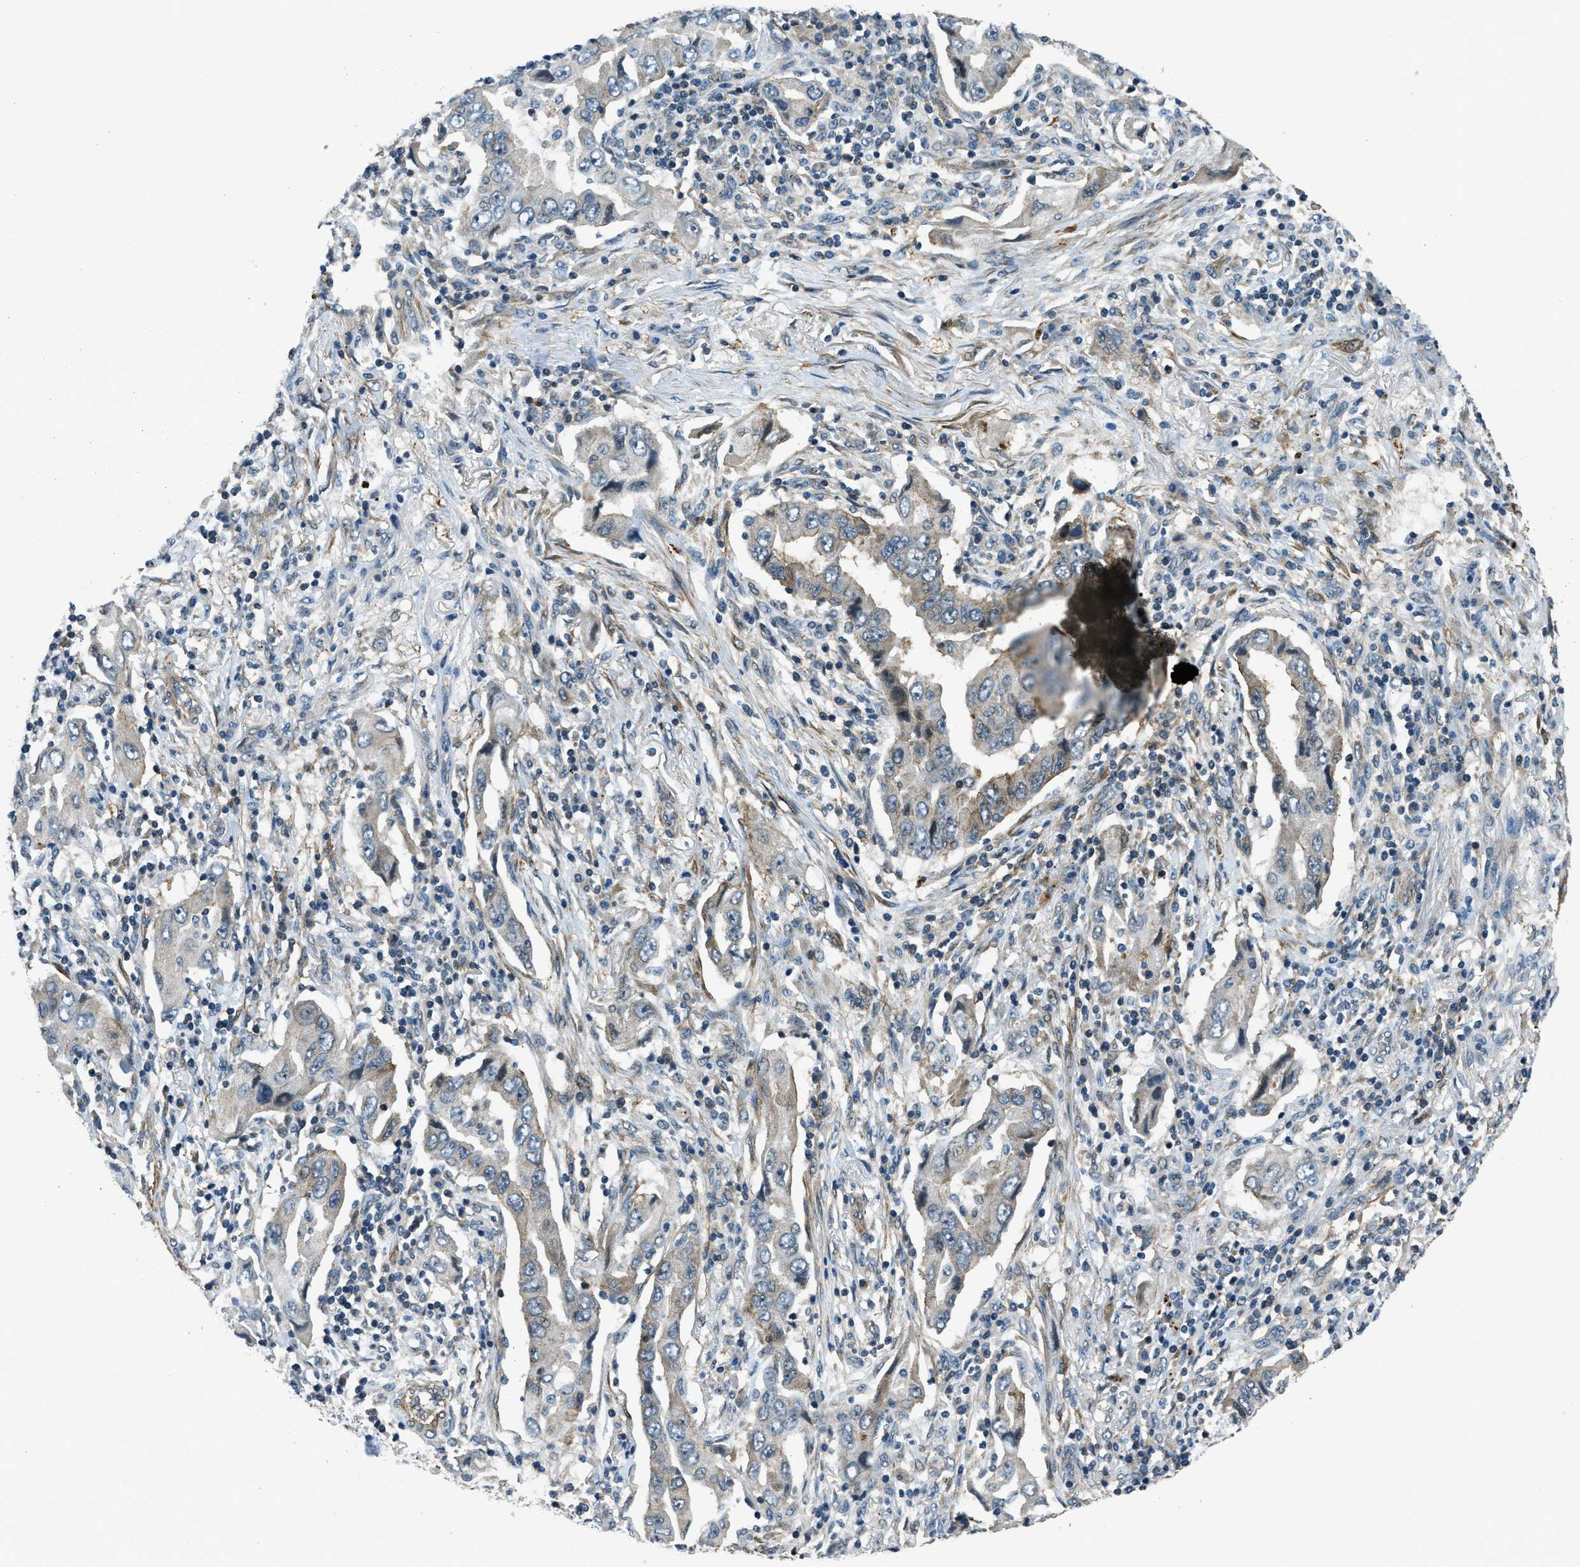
{"staining": {"intensity": "weak", "quantity": "<25%", "location": "cytoplasmic/membranous"}, "tissue": "lung cancer", "cell_type": "Tumor cells", "image_type": "cancer", "snomed": [{"axis": "morphology", "description": "Adenocarcinoma, NOS"}, {"axis": "topography", "description": "Lung"}], "caption": "The histopathology image shows no significant expression in tumor cells of lung cancer (adenocarcinoma).", "gene": "NUDCD3", "patient": {"sex": "female", "age": 65}}